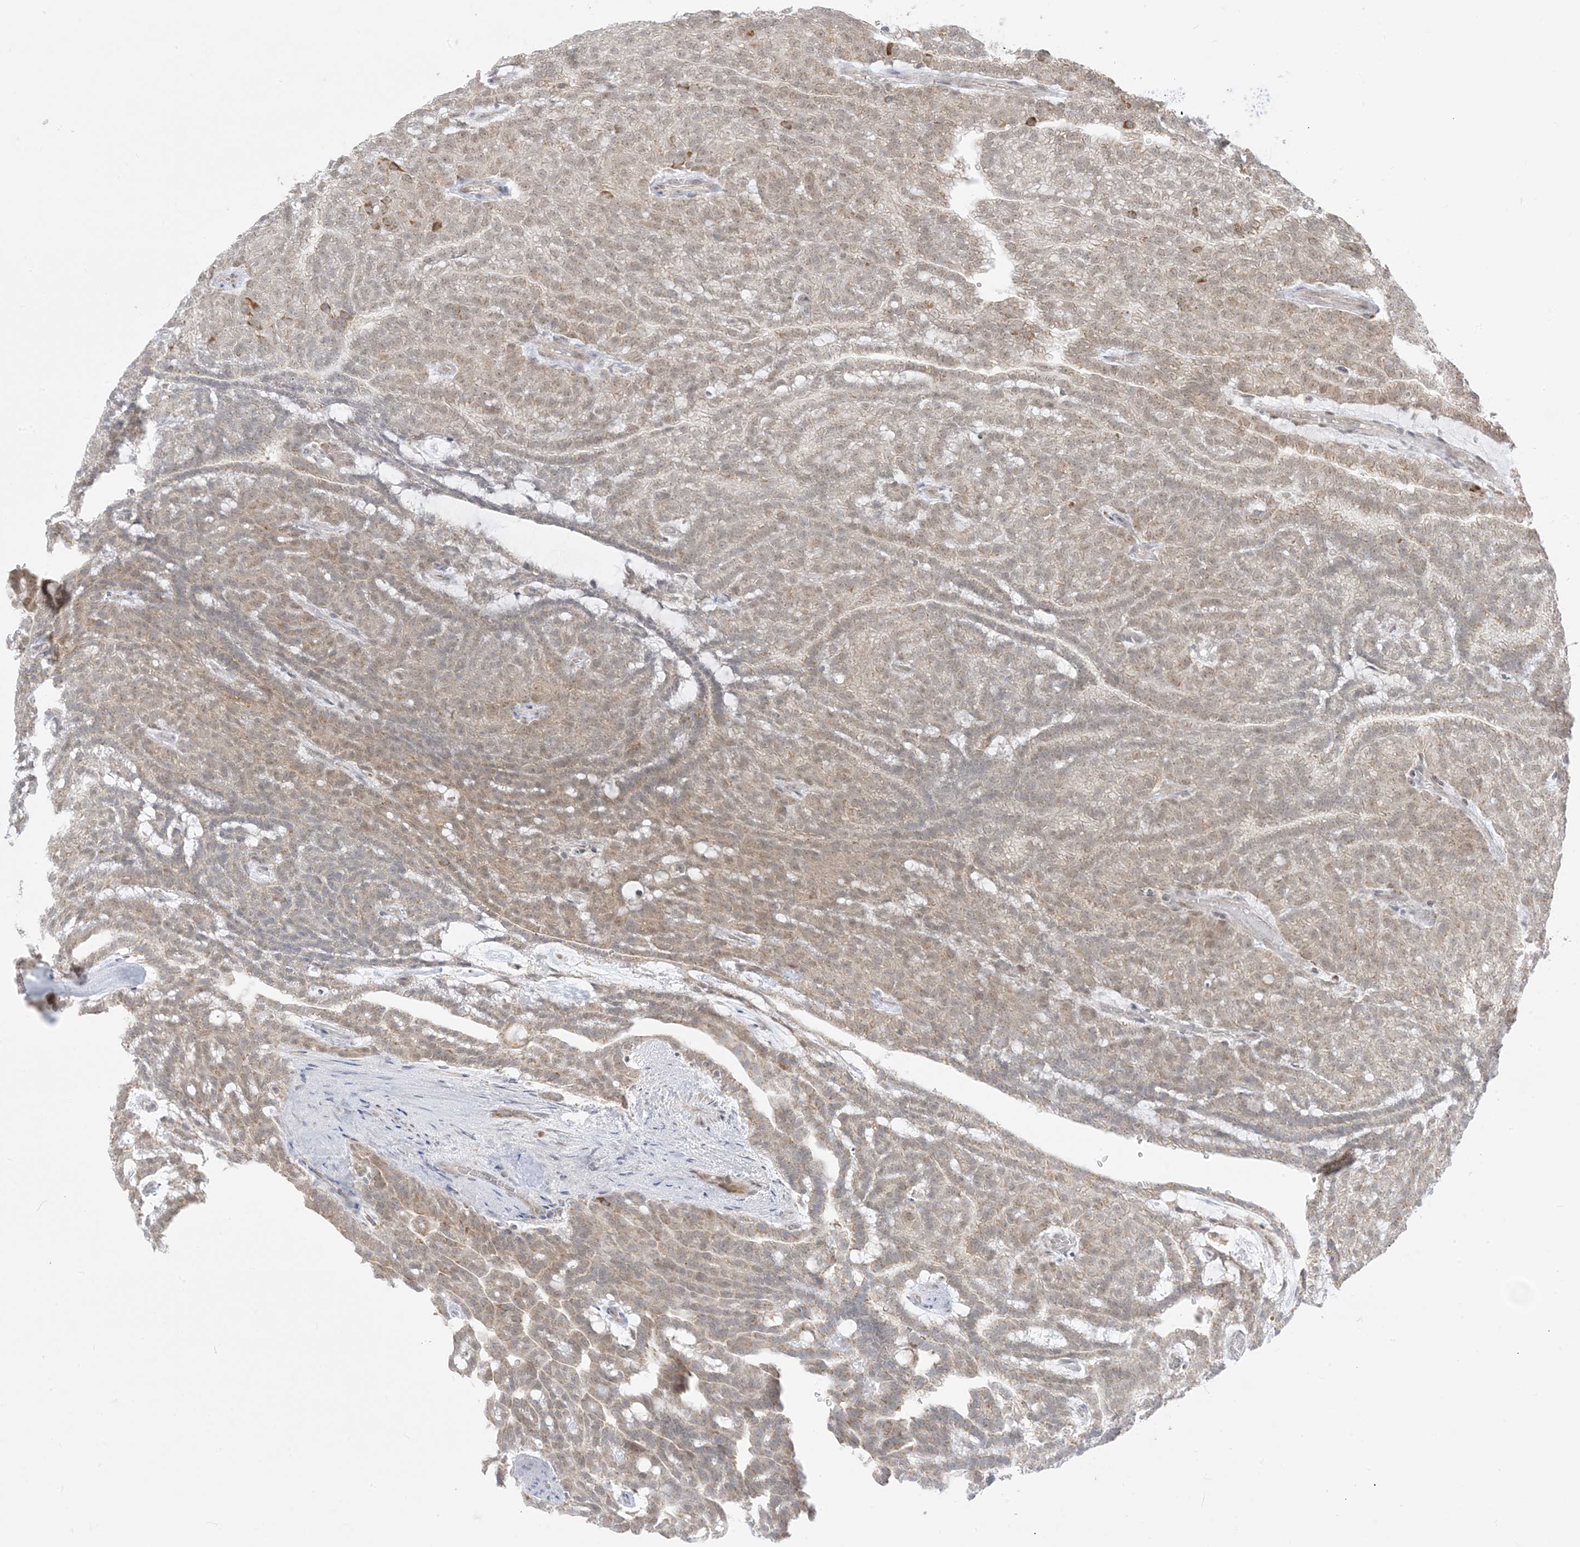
{"staining": {"intensity": "weak", "quantity": ">75%", "location": "cytoplasmic/membranous"}, "tissue": "renal cancer", "cell_type": "Tumor cells", "image_type": "cancer", "snomed": [{"axis": "morphology", "description": "Adenocarcinoma, NOS"}, {"axis": "topography", "description": "Kidney"}], "caption": "A histopathology image showing weak cytoplasmic/membranous staining in approximately >75% of tumor cells in renal adenocarcinoma, as visualized by brown immunohistochemical staining.", "gene": "KANSL3", "patient": {"sex": "male", "age": 63}}